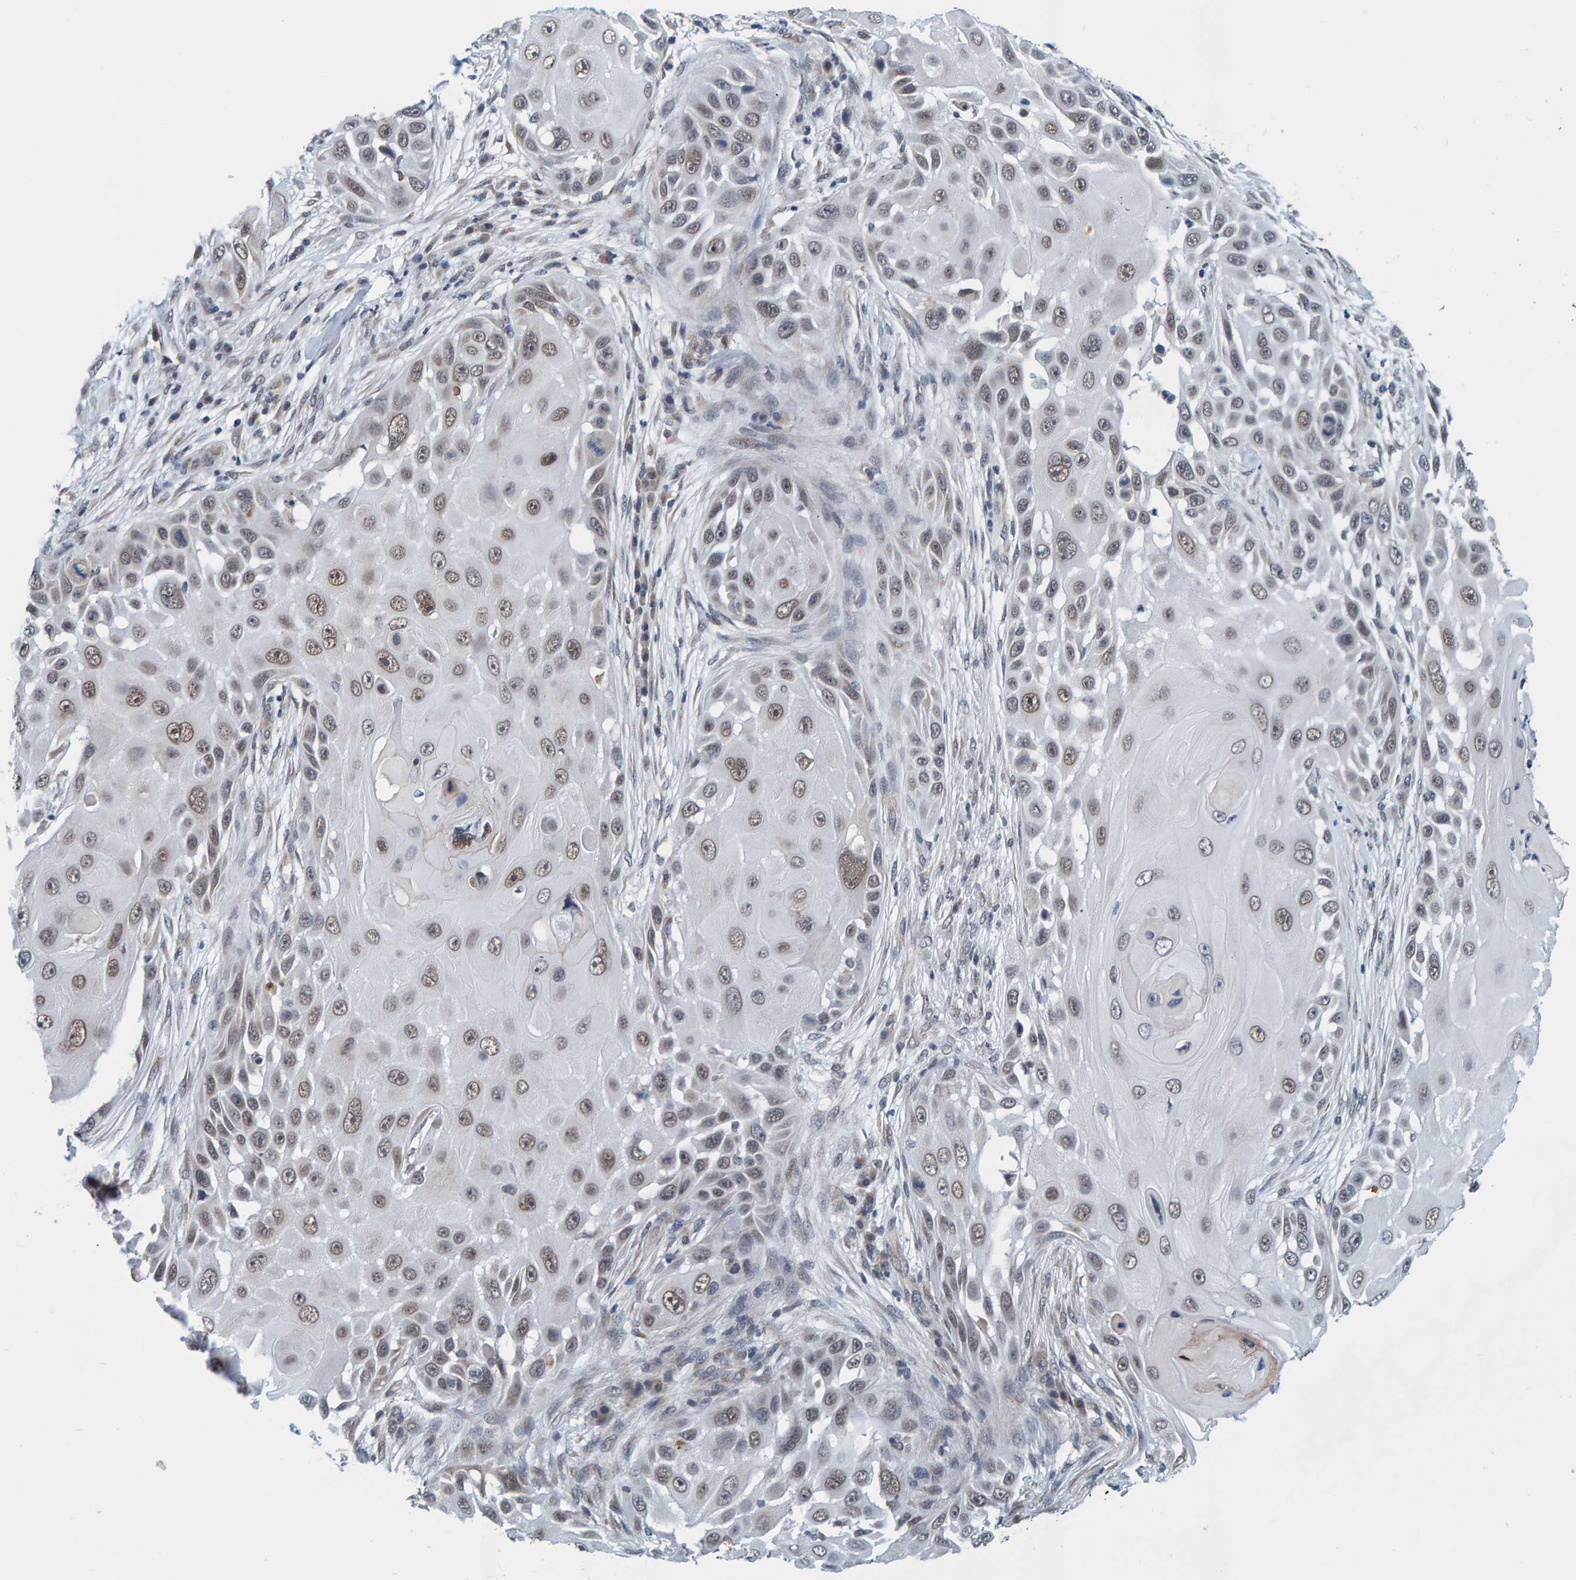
{"staining": {"intensity": "weak", "quantity": ">75%", "location": "nuclear"}, "tissue": "skin cancer", "cell_type": "Tumor cells", "image_type": "cancer", "snomed": [{"axis": "morphology", "description": "Squamous cell carcinoma, NOS"}, {"axis": "topography", "description": "Skin"}], "caption": "Weak nuclear protein expression is seen in about >75% of tumor cells in skin cancer (squamous cell carcinoma). (IHC, brightfield microscopy, high magnification).", "gene": "SCRN2", "patient": {"sex": "female", "age": 44}}